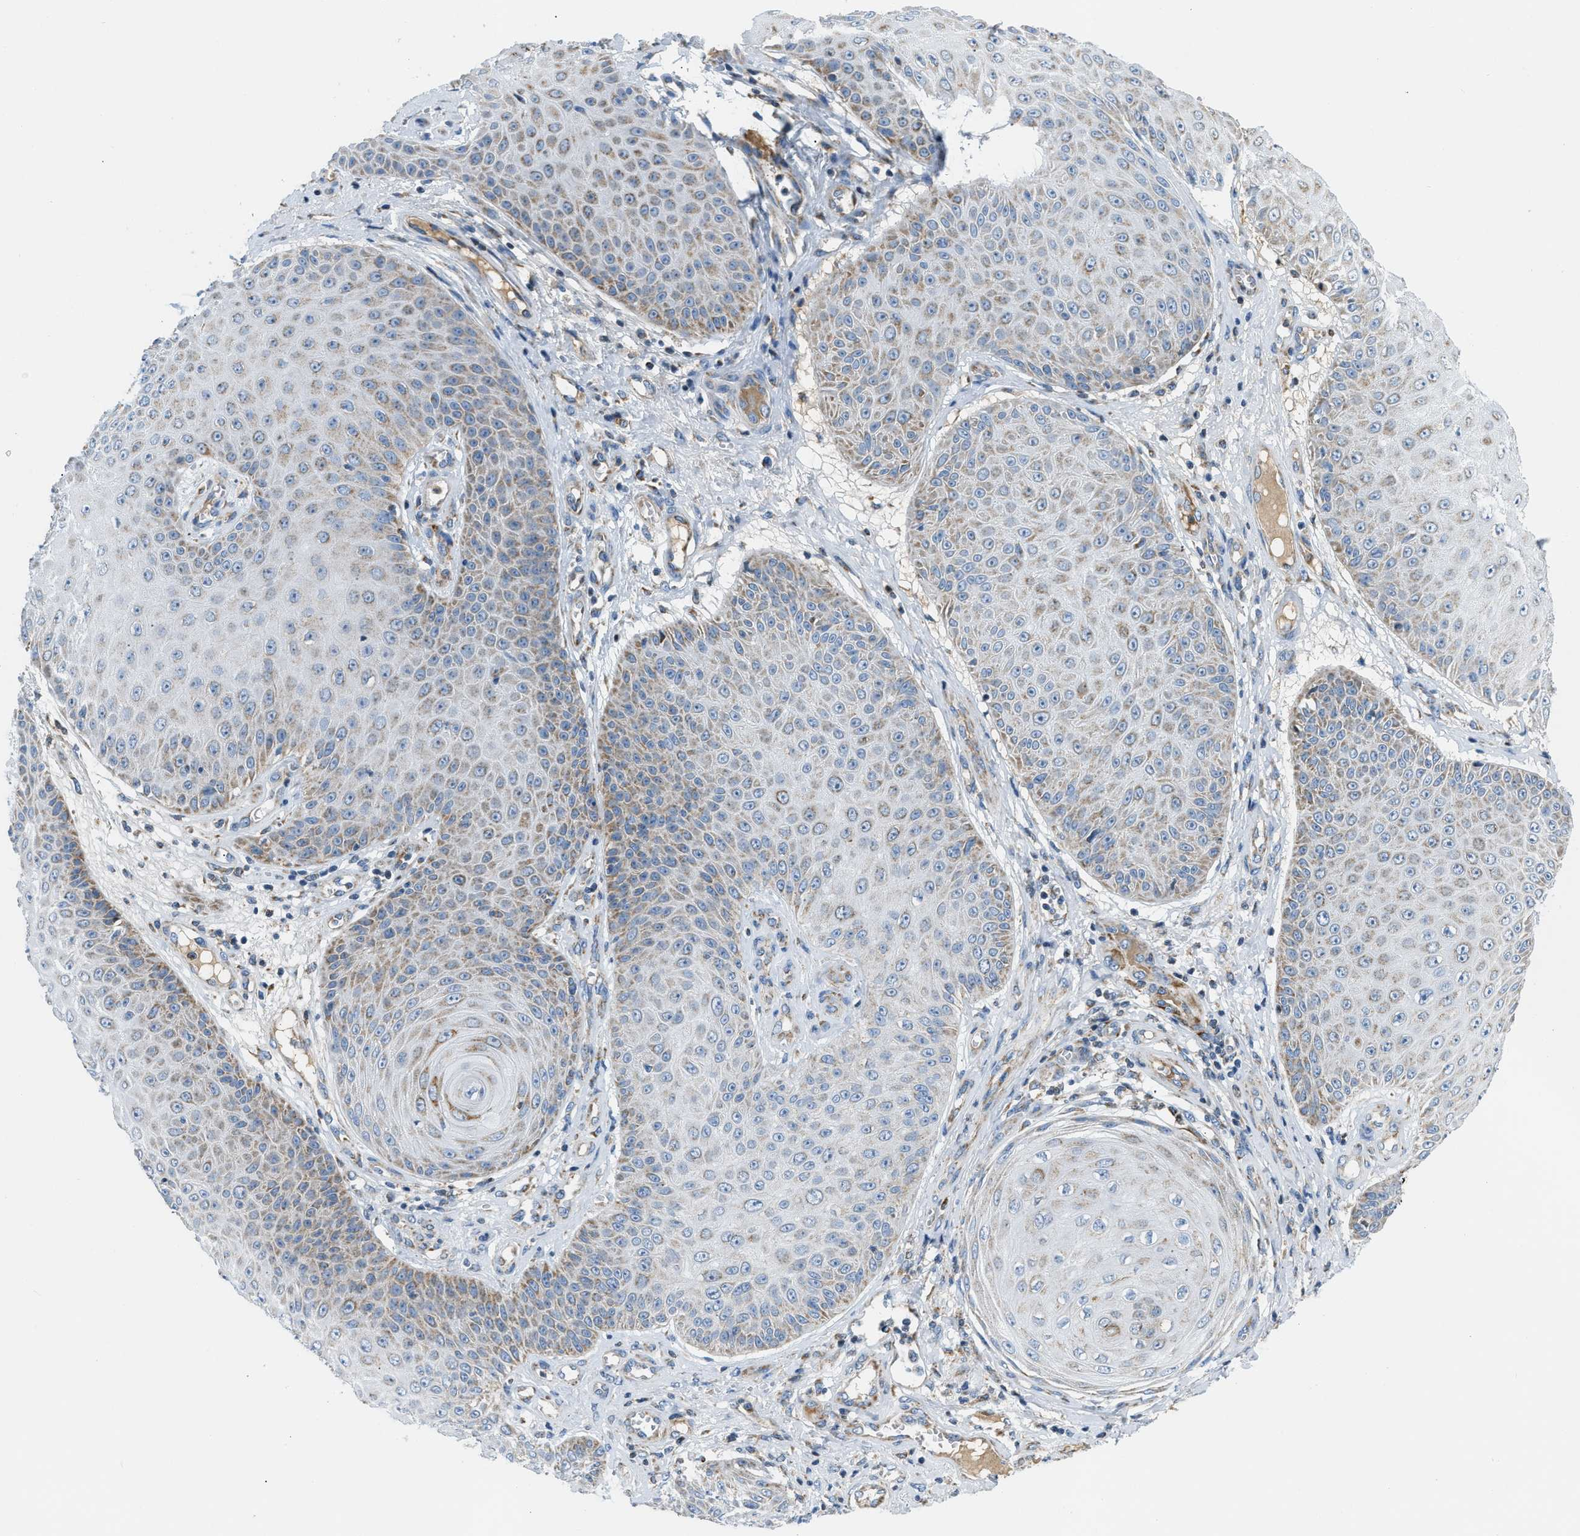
{"staining": {"intensity": "weak", "quantity": "25%-75%", "location": "cytoplasmic/membranous"}, "tissue": "skin cancer", "cell_type": "Tumor cells", "image_type": "cancer", "snomed": [{"axis": "morphology", "description": "Squamous cell carcinoma, NOS"}, {"axis": "topography", "description": "Skin"}], "caption": "Protein staining of skin squamous cell carcinoma tissue shows weak cytoplasmic/membranous expression in about 25%-75% of tumor cells.", "gene": "ACADVL", "patient": {"sex": "male", "age": 74}}